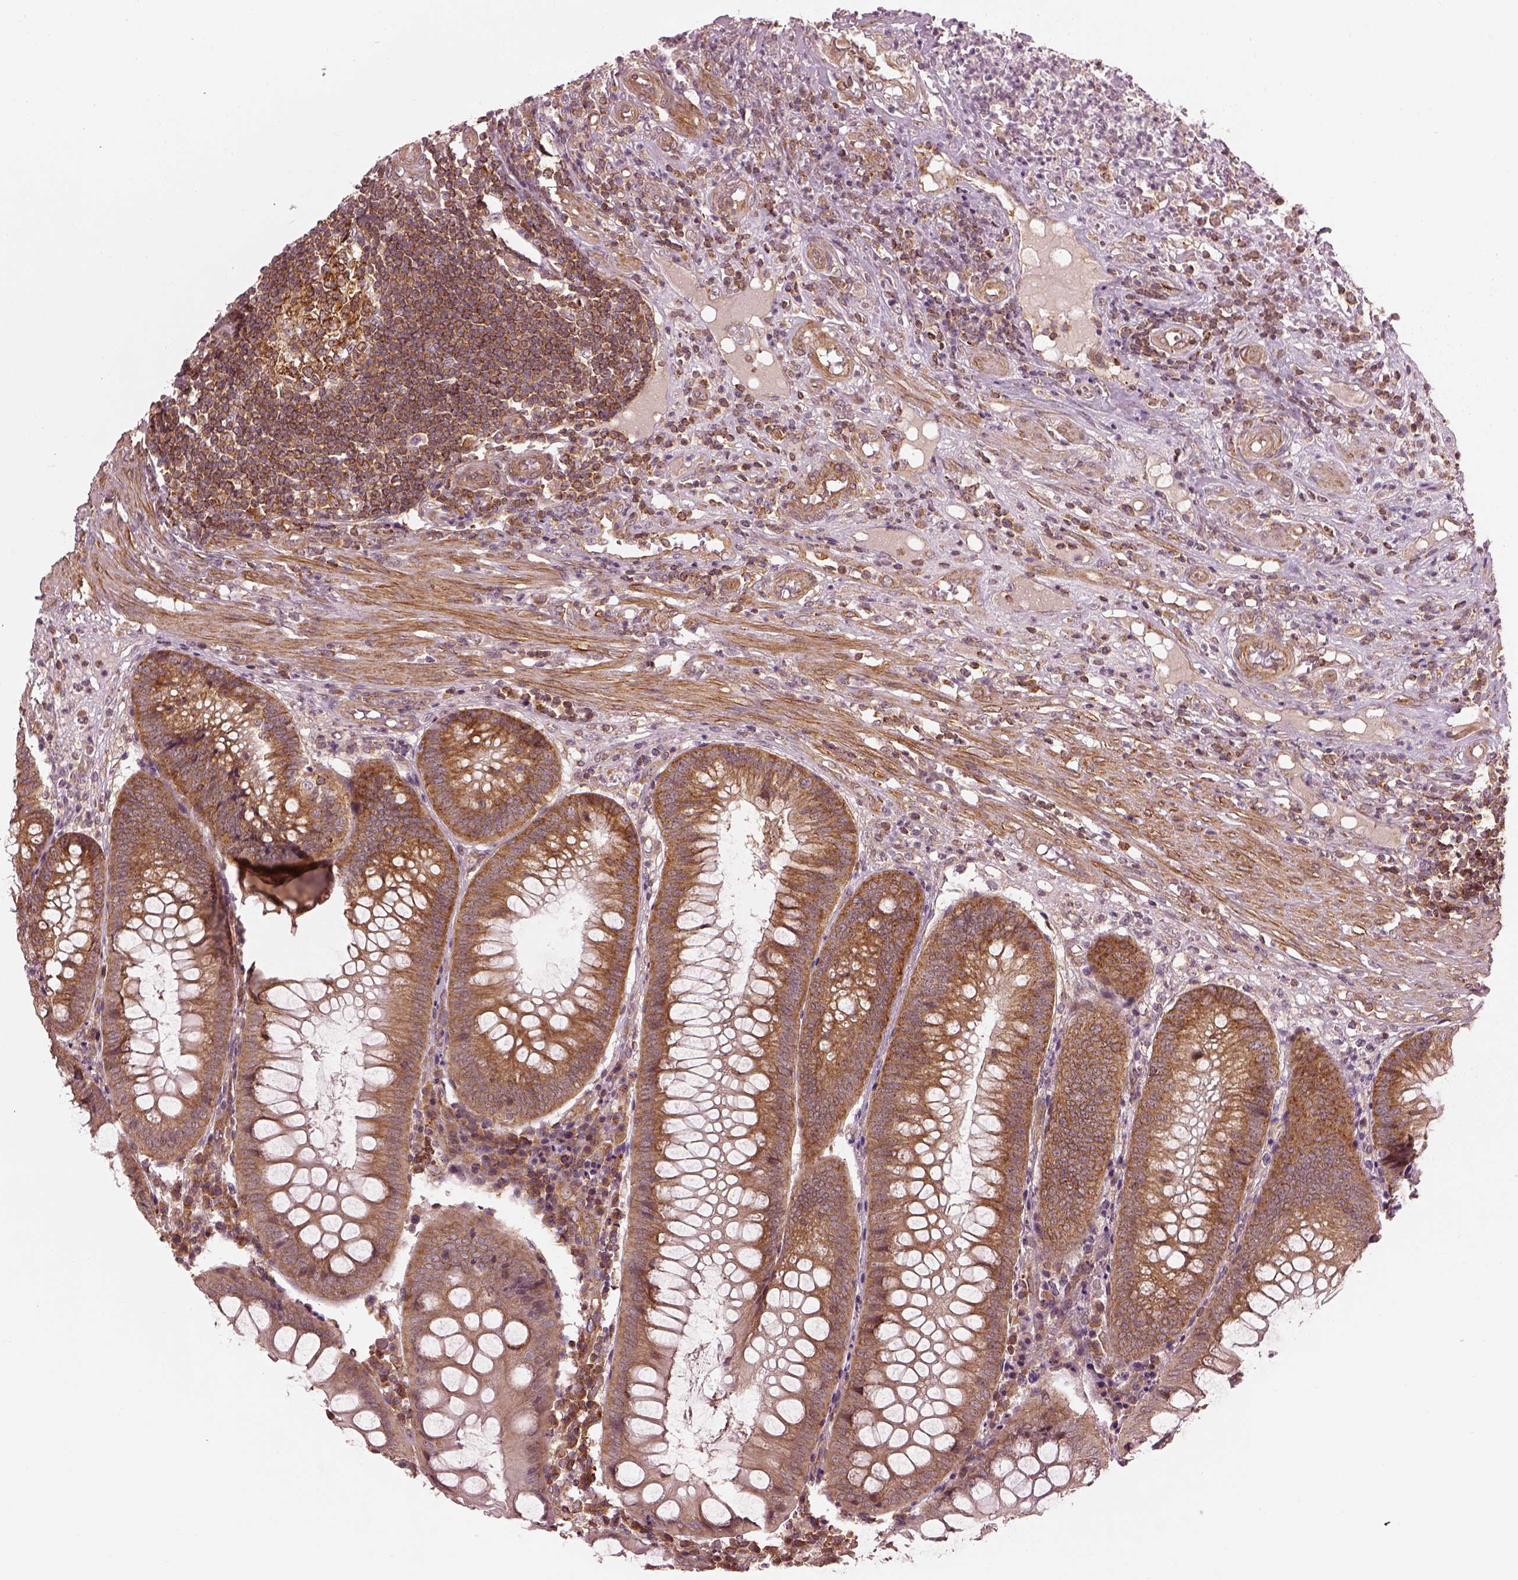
{"staining": {"intensity": "strong", "quantity": ">75%", "location": "cytoplasmic/membranous"}, "tissue": "appendix", "cell_type": "Glandular cells", "image_type": "normal", "snomed": [{"axis": "morphology", "description": "Normal tissue, NOS"}, {"axis": "morphology", "description": "Inflammation, NOS"}, {"axis": "topography", "description": "Appendix"}], "caption": "Immunohistochemistry histopathology image of benign human appendix stained for a protein (brown), which shows high levels of strong cytoplasmic/membranous staining in about >75% of glandular cells.", "gene": "LSM14A", "patient": {"sex": "male", "age": 16}}